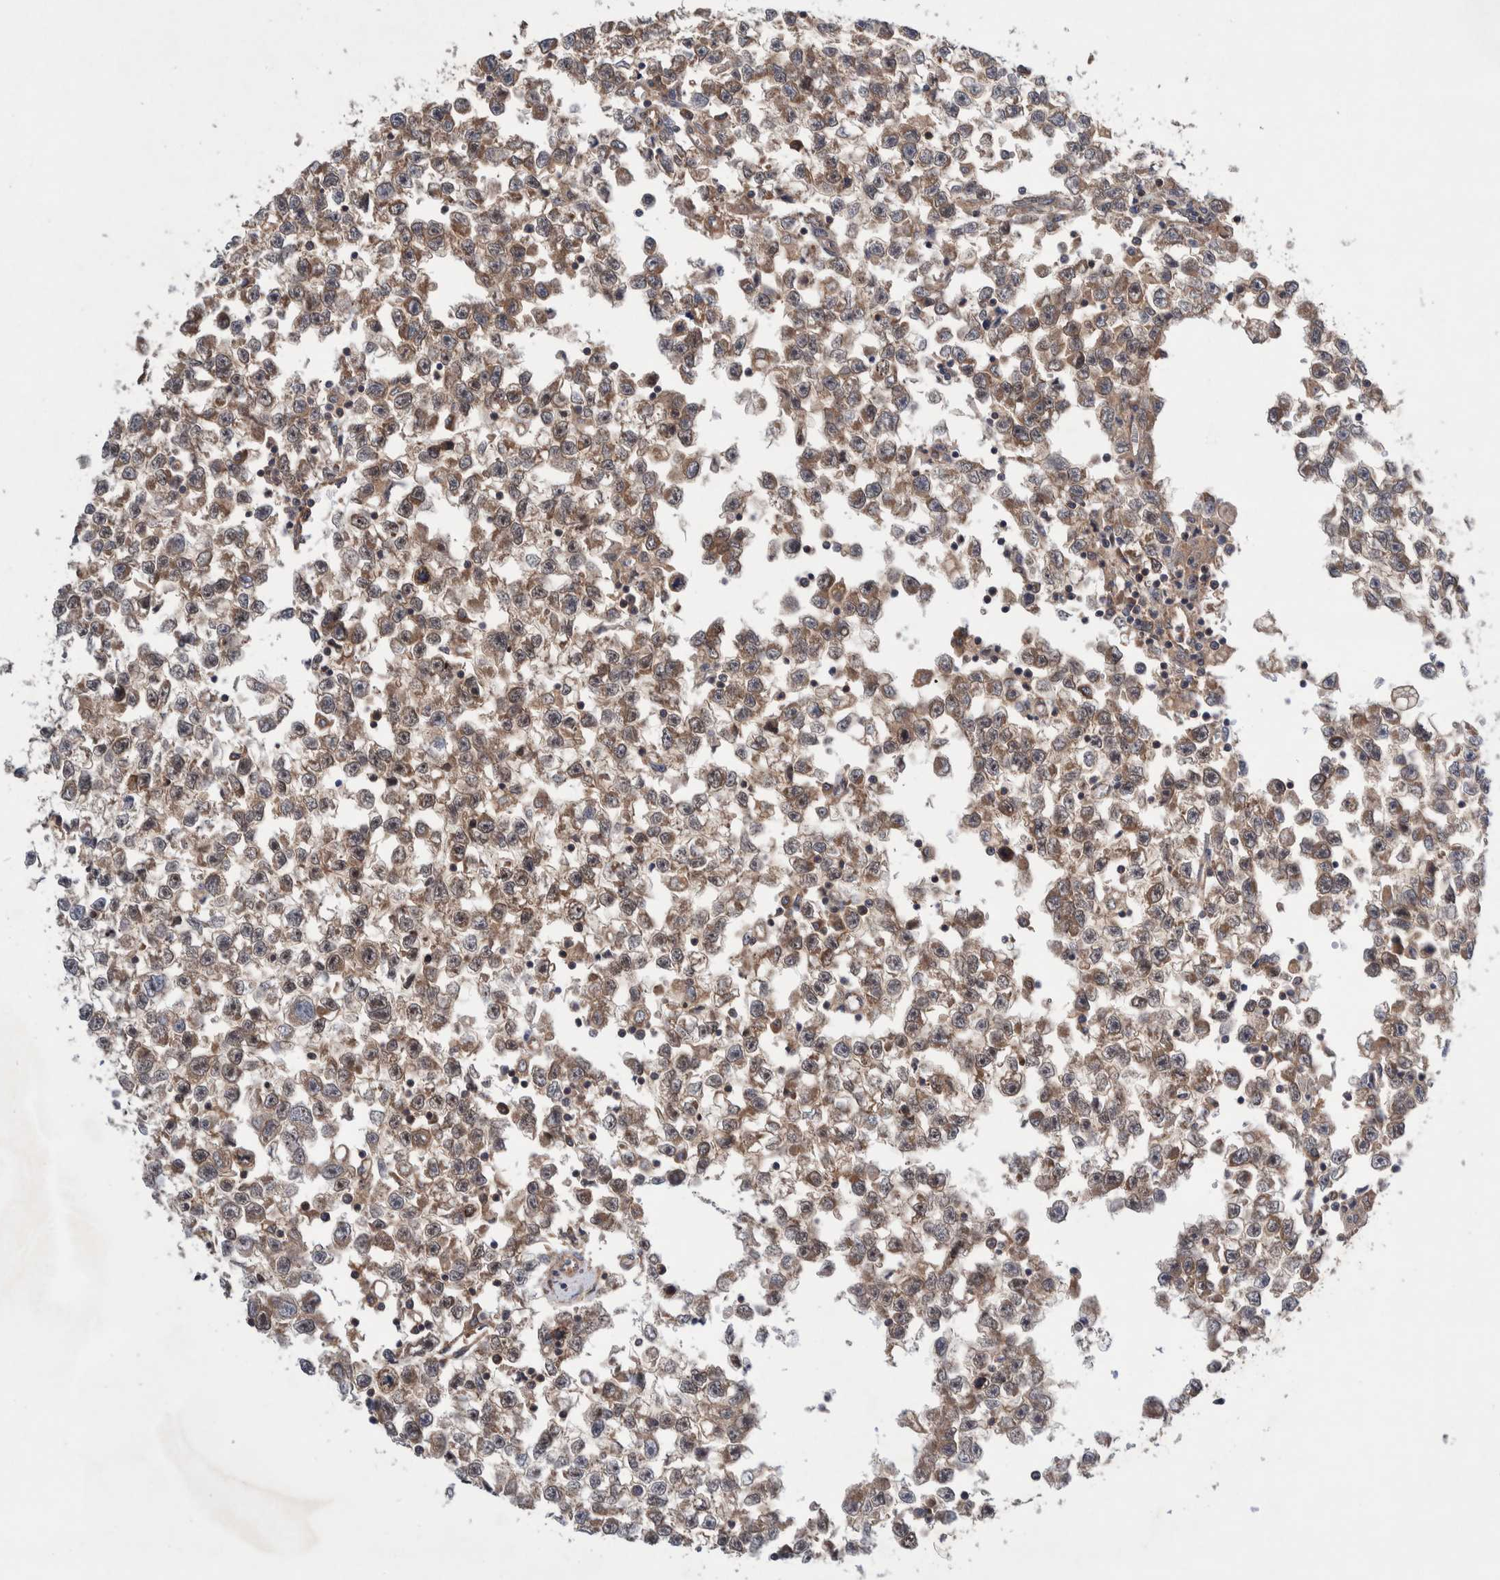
{"staining": {"intensity": "weak", "quantity": ">75%", "location": "cytoplasmic/membranous"}, "tissue": "testis cancer", "cell_type": "Tumor cells", "image_type": "cancer", "snomed": [{"axis": "morphology", "description": "Seminoma, NOS"}, {"axis": "morphology", "description": "Carcinoma, Embryonal, NOS"}, {"axis": "topography", "description": "Testis"}], "caption": "IHC photomicrograph of testis seminoma stained for a protein (brown), which demonstrates low levels of weak cytoplasmic/membranous staining in approximately >75% of tumor cells.", "gene": "PIK3R6", "patient": {"sex": "male", "age": 51}}